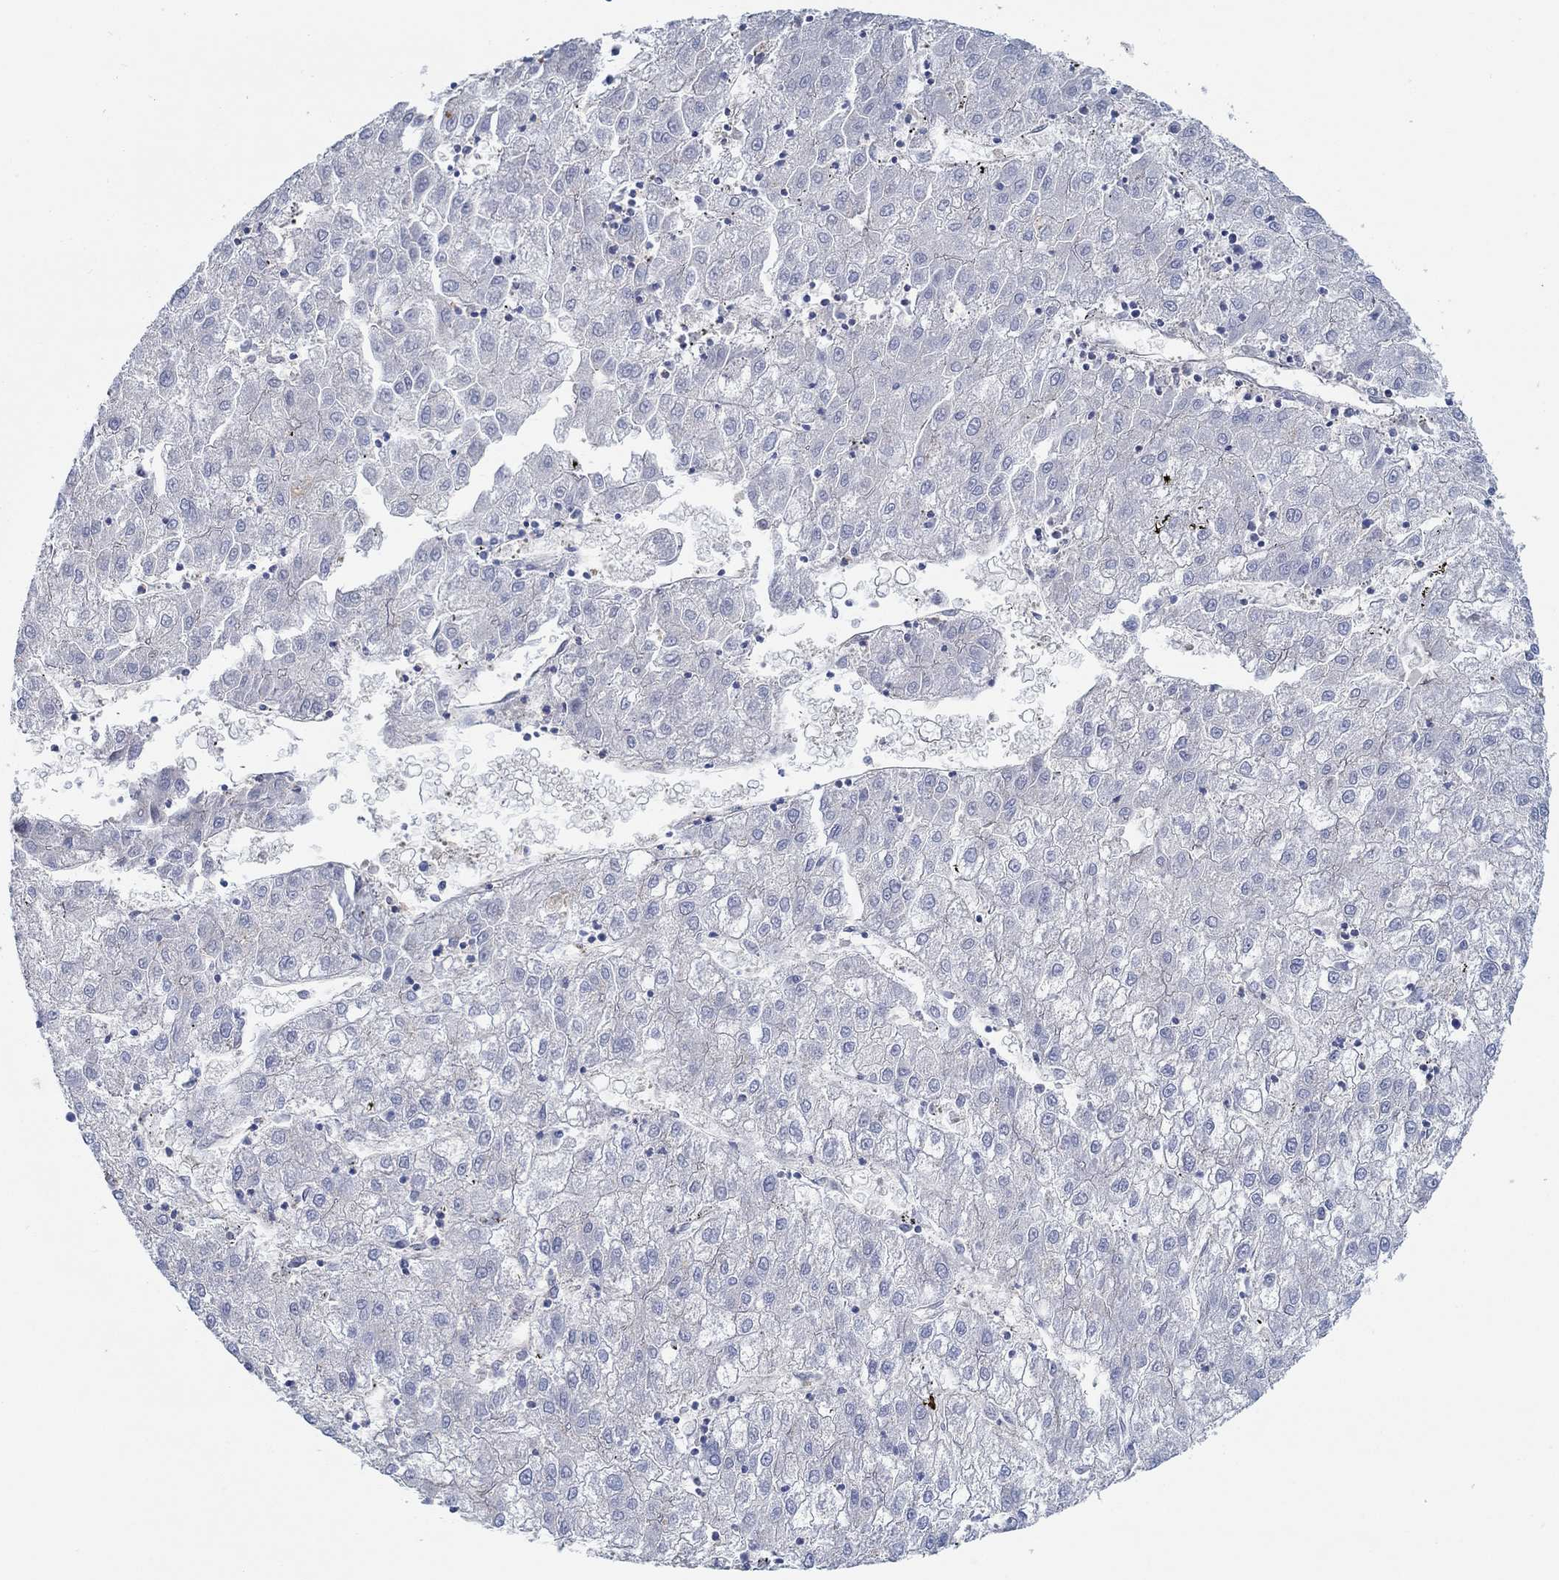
{"staining": {"intensity": "negative", "quantity": "none", "location": "none"}, "tissue": "liver cancer", "cell_type": "Tumor cells", "image_type": "cancer", "snomed": [{"axis": "morphology", "description": "Carcinoma, Hepatocellular, NOS"}, {"axis": "topography", "description": "Liver"}], "caption": "This image is of liver cancer stained with immunohistochemistry to label a protein in brown with the nuclei are counter-stained blue. There is no staining in tumor cells. (Immunohistochemistry, brightfield microscopy, high magnification).", "gene": "SPAG9", "patient": {"sex": "male", "age": 72}}